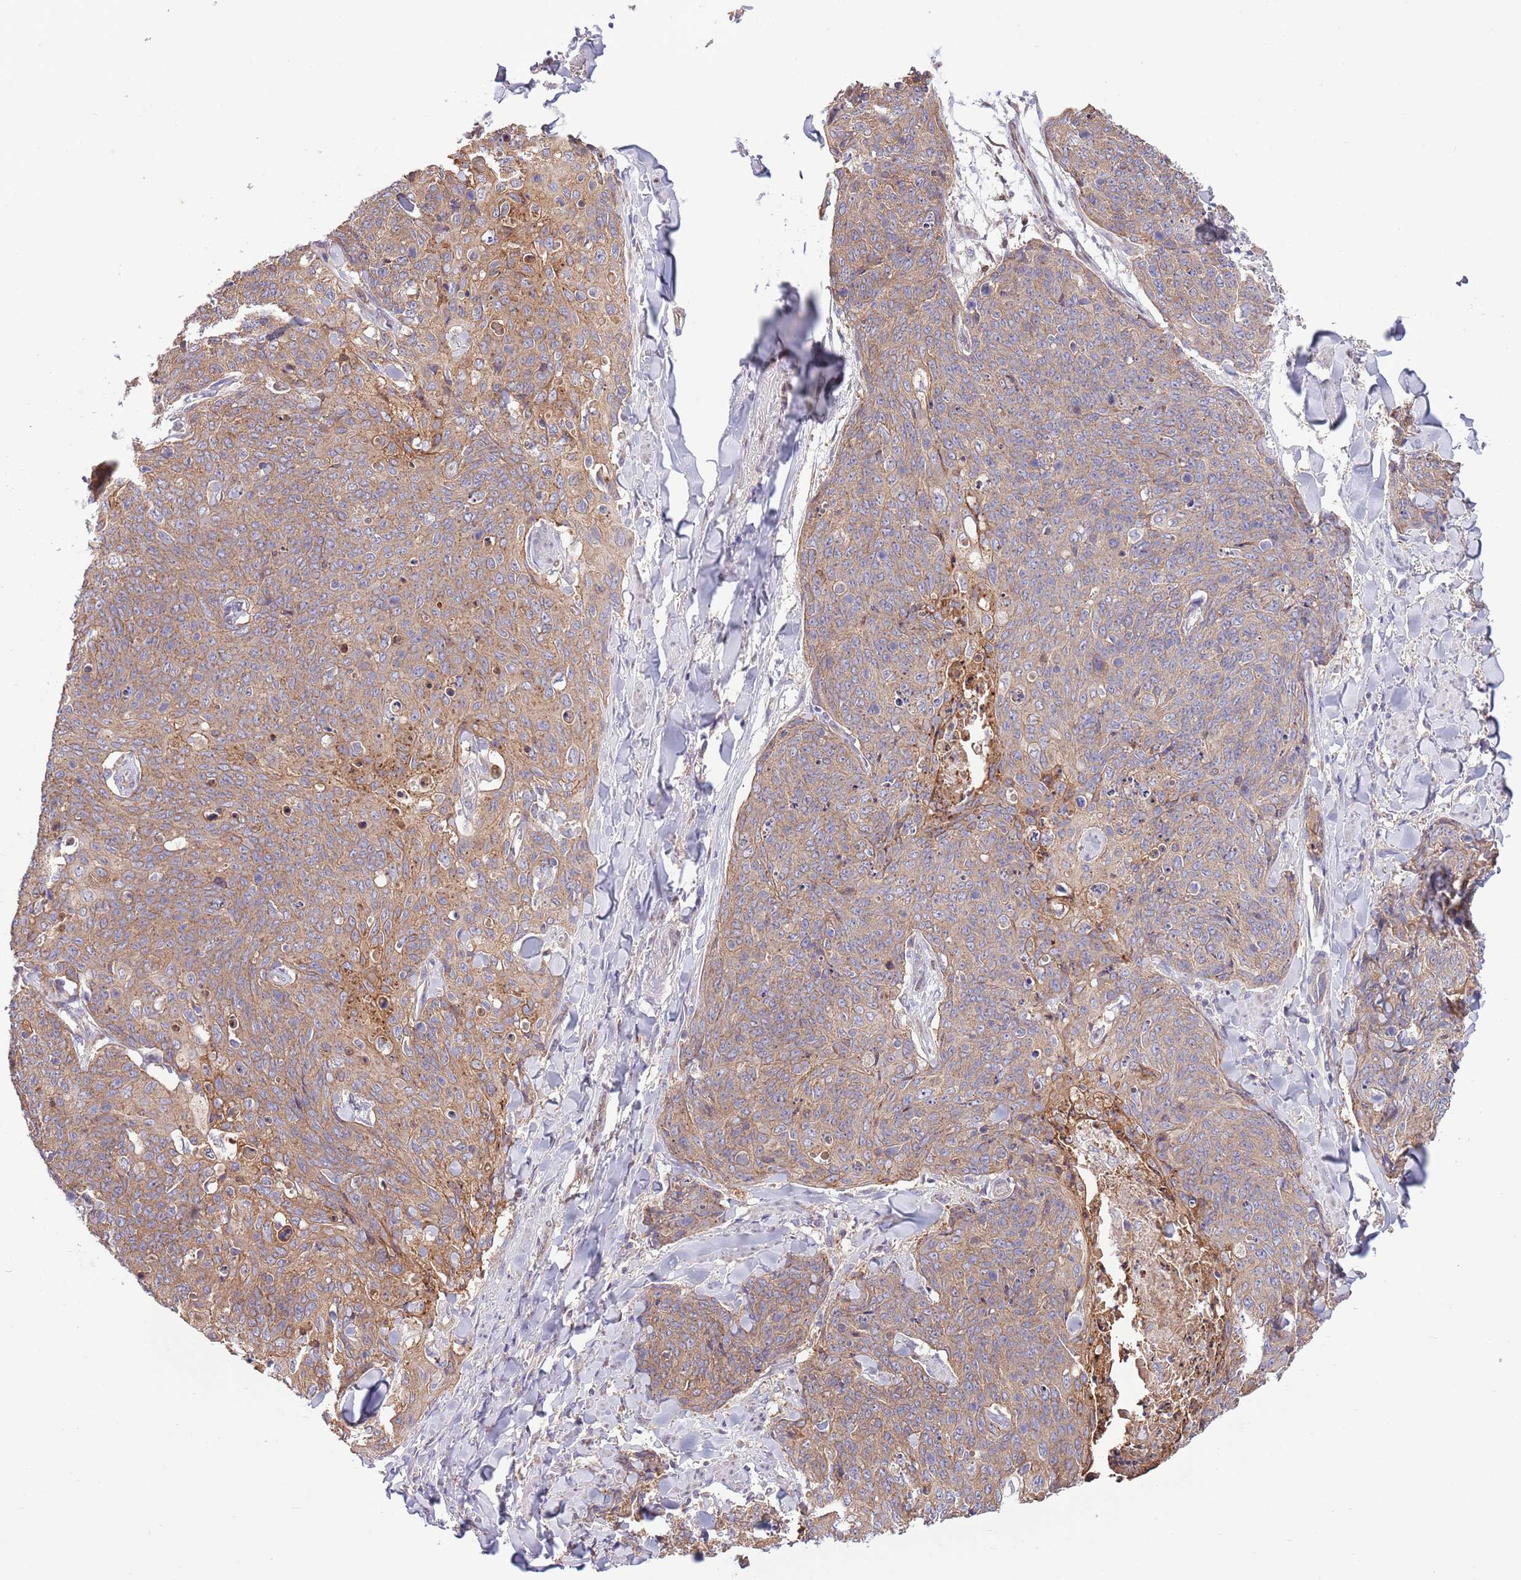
{"staining": {"intensity": "moderate", "quantity": ">75%", "location": "cytoplasmic/membranous"}, "tissue": "skin cancer", "cell_type": "Tumor cells", "image_type": "cancer", "snomed": [{"axis": "morphology", "description": "Squamous cell carcinoma, NOS"}, {"axis": "topography", "description": "Skin"}, {"axis": "topography", "description": "Vulva"}], "caption": "This is a photomicrograph of immunohistochemistry staining of skin cancer (squamous cell carcinoma), which shows moderate expression in the cytoplasmic/membranous of tumor cells.", "gene": "ARL2BP", "patient": {"sex": "female", "age": 85}}